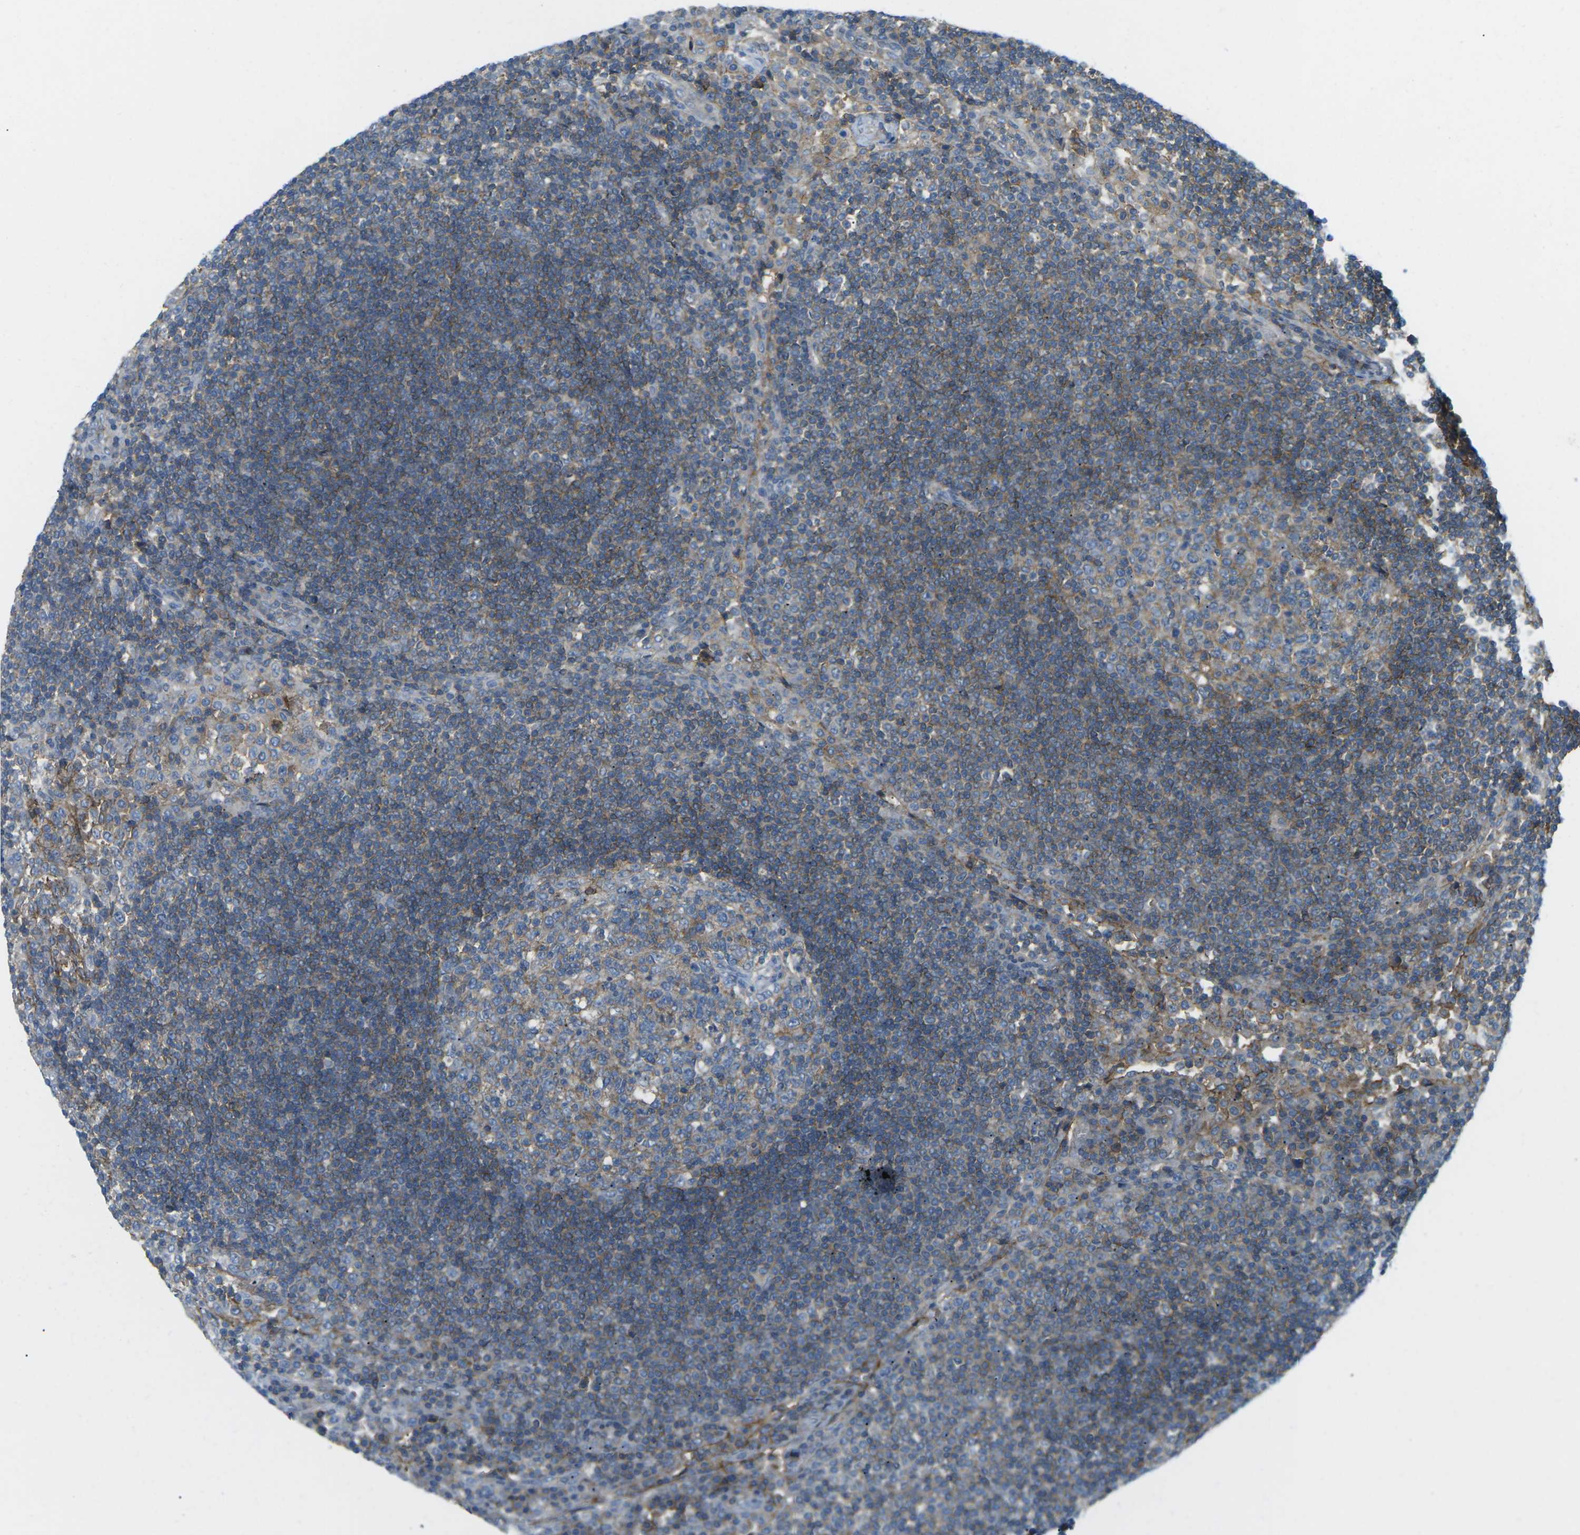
{"staining": {"intensity": "moderate", "quantity": "25%-75%", "location": "cytoplasmic/membranous"}, "tissue": "lymph node", "cell_type": "Germinal center cells", "image_type": "normal", "snomed": [{"axis": "morphology", "description": "Normal tissue, NOS"}, {"axis": "topography", "description": "Lymph node"}], "caption": "Lymph node stained with DAB IHC displays medium levels of moderate cytoplasmic/membranous expression in about 25%-75% of germinal center cells.", "gene": "CD47", "patient": {"sex": "female", "age": 53}}